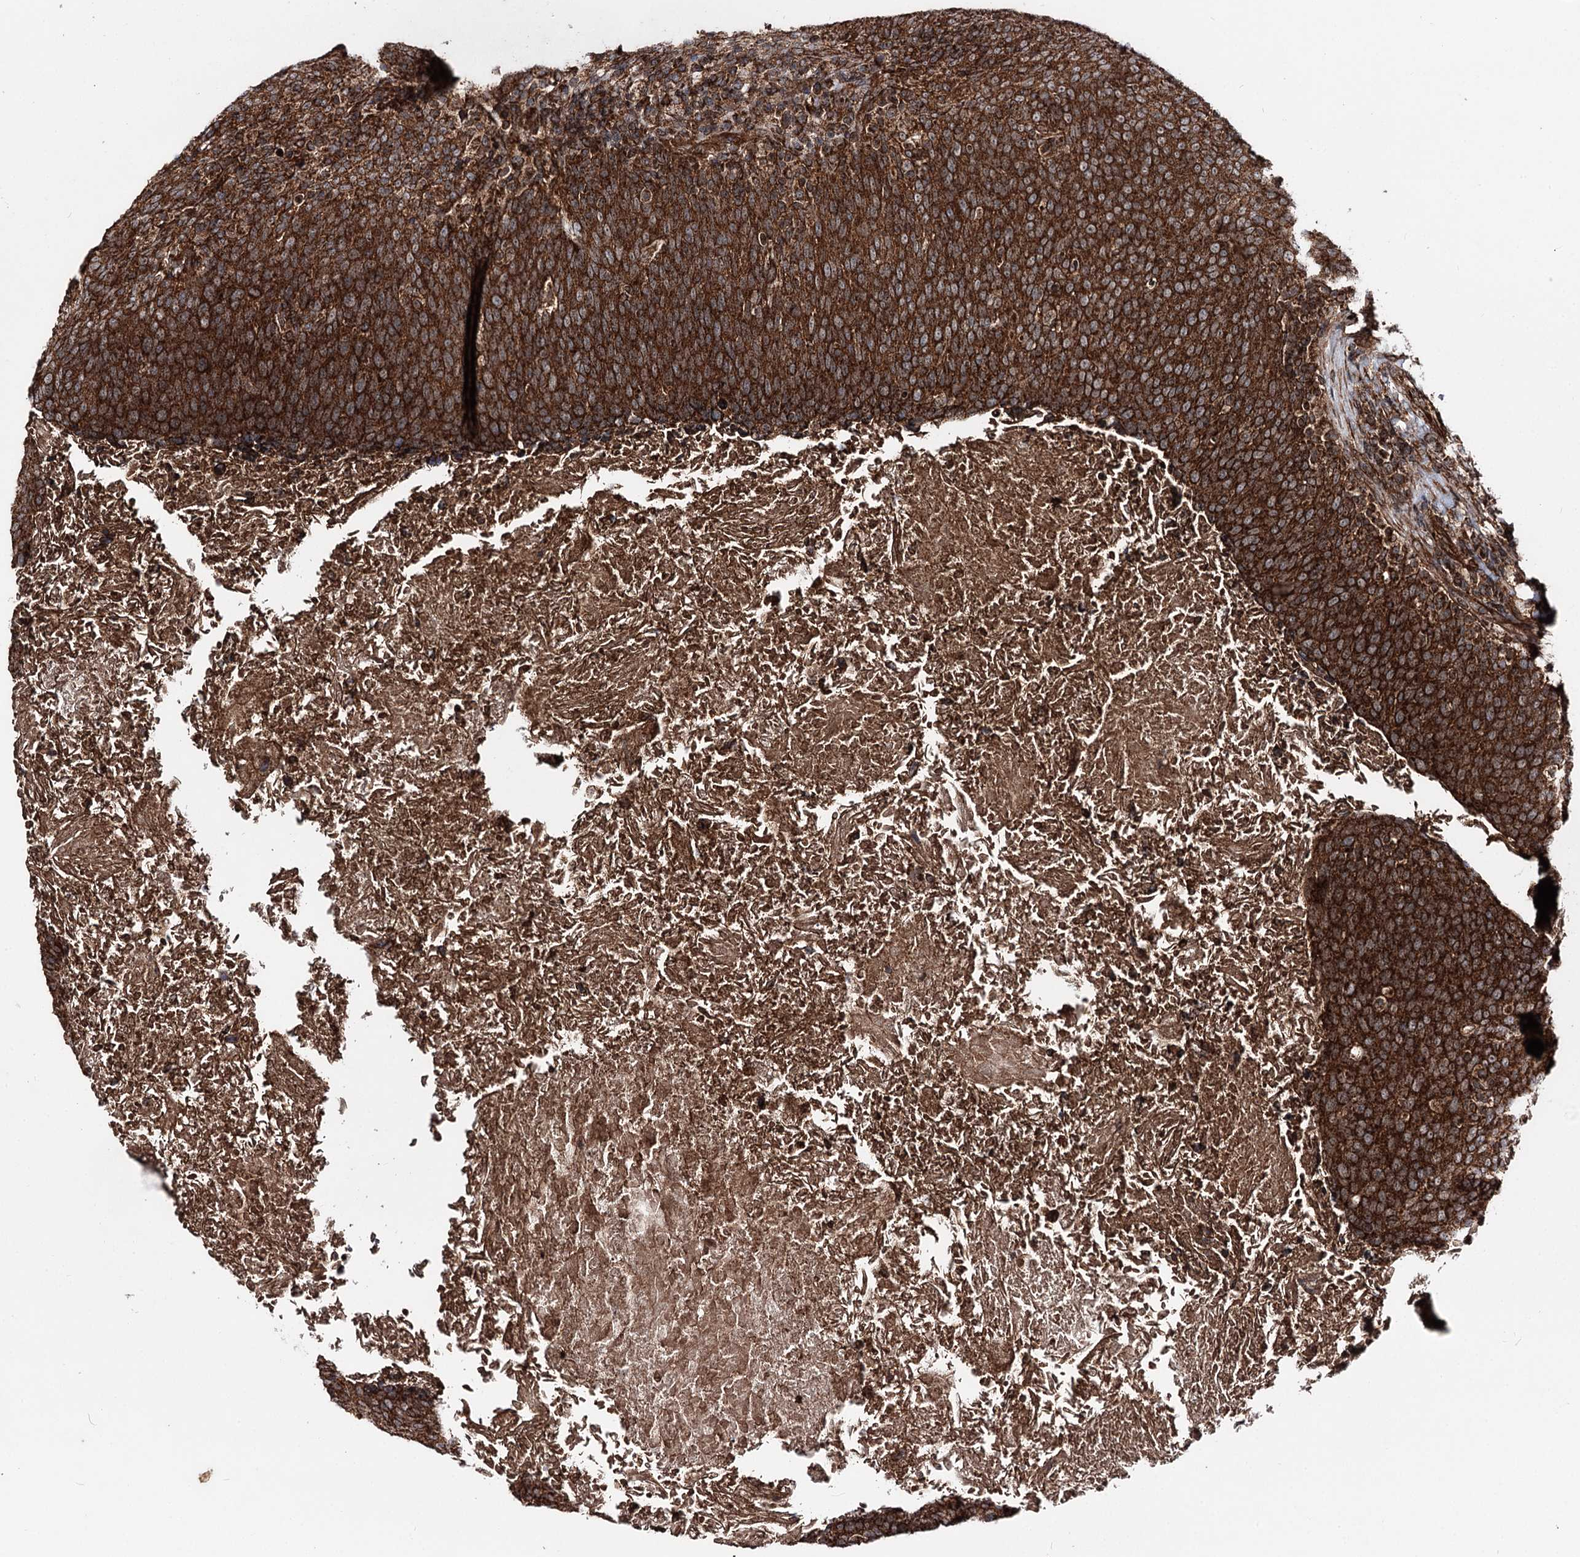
{"staining": {"intensity": "strong", "quantity": ">75%", "location": "cytoplasmic/membranous"}, "tissue": "head and neck cancer", "cell_type": "Tumor cells", "image_type": "cancer", "snomed": [{"axis": "morphology", "description": "Squamous cell carcinoma, NOS"}, {"axis": "morphology", "description": "Squamous cell carcinoma, metastatic, NOS"}, {"axis": "topography", "description": "Lymph node"}, {"axis": "topography", "description": "Head-Neck"}], "caption": "Strong cytoplasmic/membranous protein expression is identified in about >75% of tumor cells in head and neck cancer (squamous cell carcinoma).", "gene": "FGFR1OP2", "patient": {"sex": "male", "age": 62}}